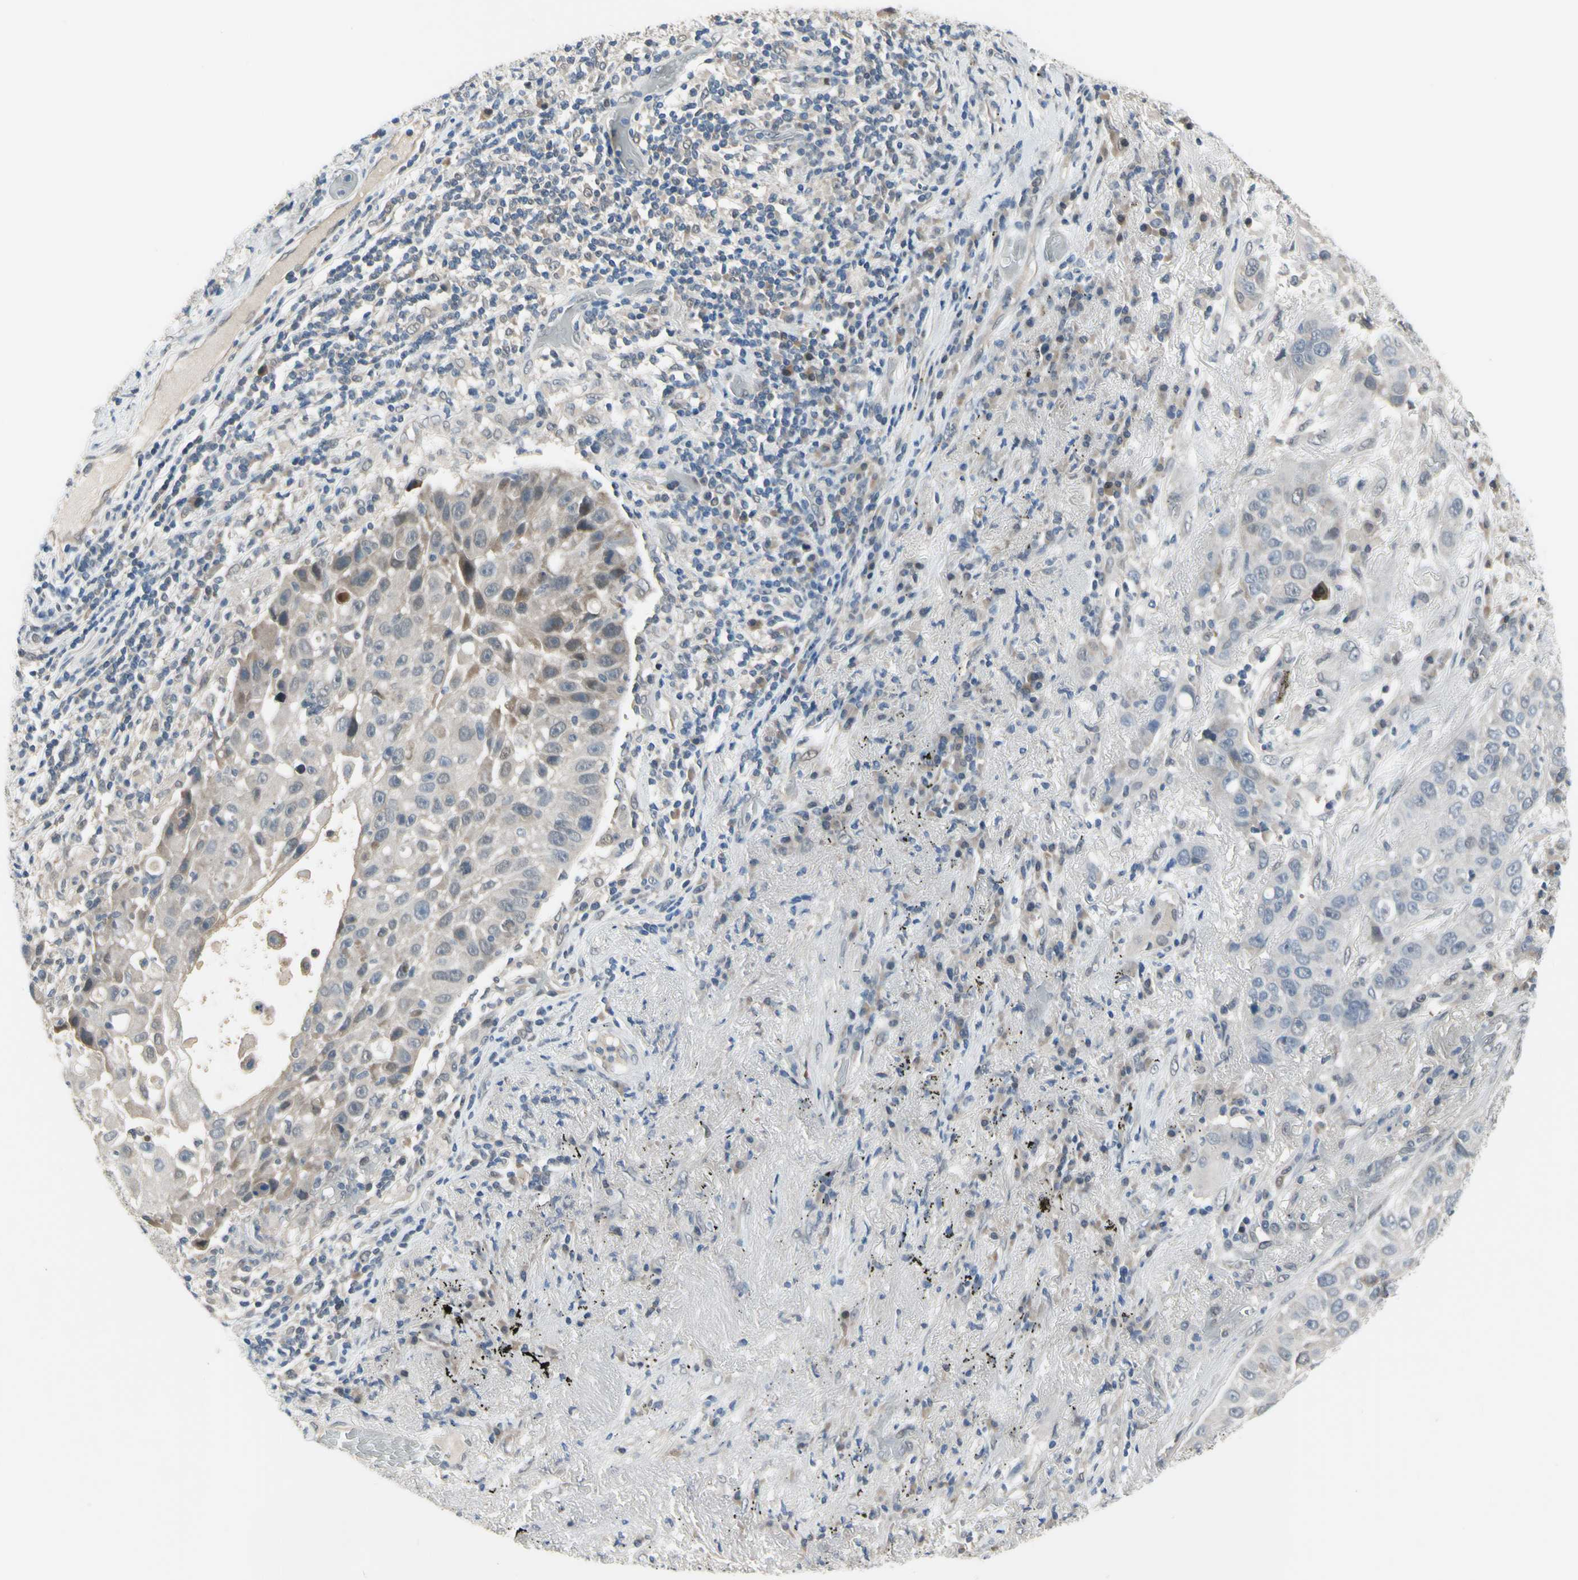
{"staining": {"intensity": "negative", "quantity": "none", "location": "none"}, "tissue": "lung cancer", "cell_type": "Tumor cells", "image_type": "cancer", "snomed": [{"axis": "morphology", "description": "Squamous cell carcinoma, NOS"}, {"axis": "topography", "description": "Lung"}], "caption": "IHC image of human lung squamous cell carcinoma stained for a protein (brown), which reveals no expression in tumor cells.", "gene": "HSPA4", "patient": {"sex": "male", "age": 57}}